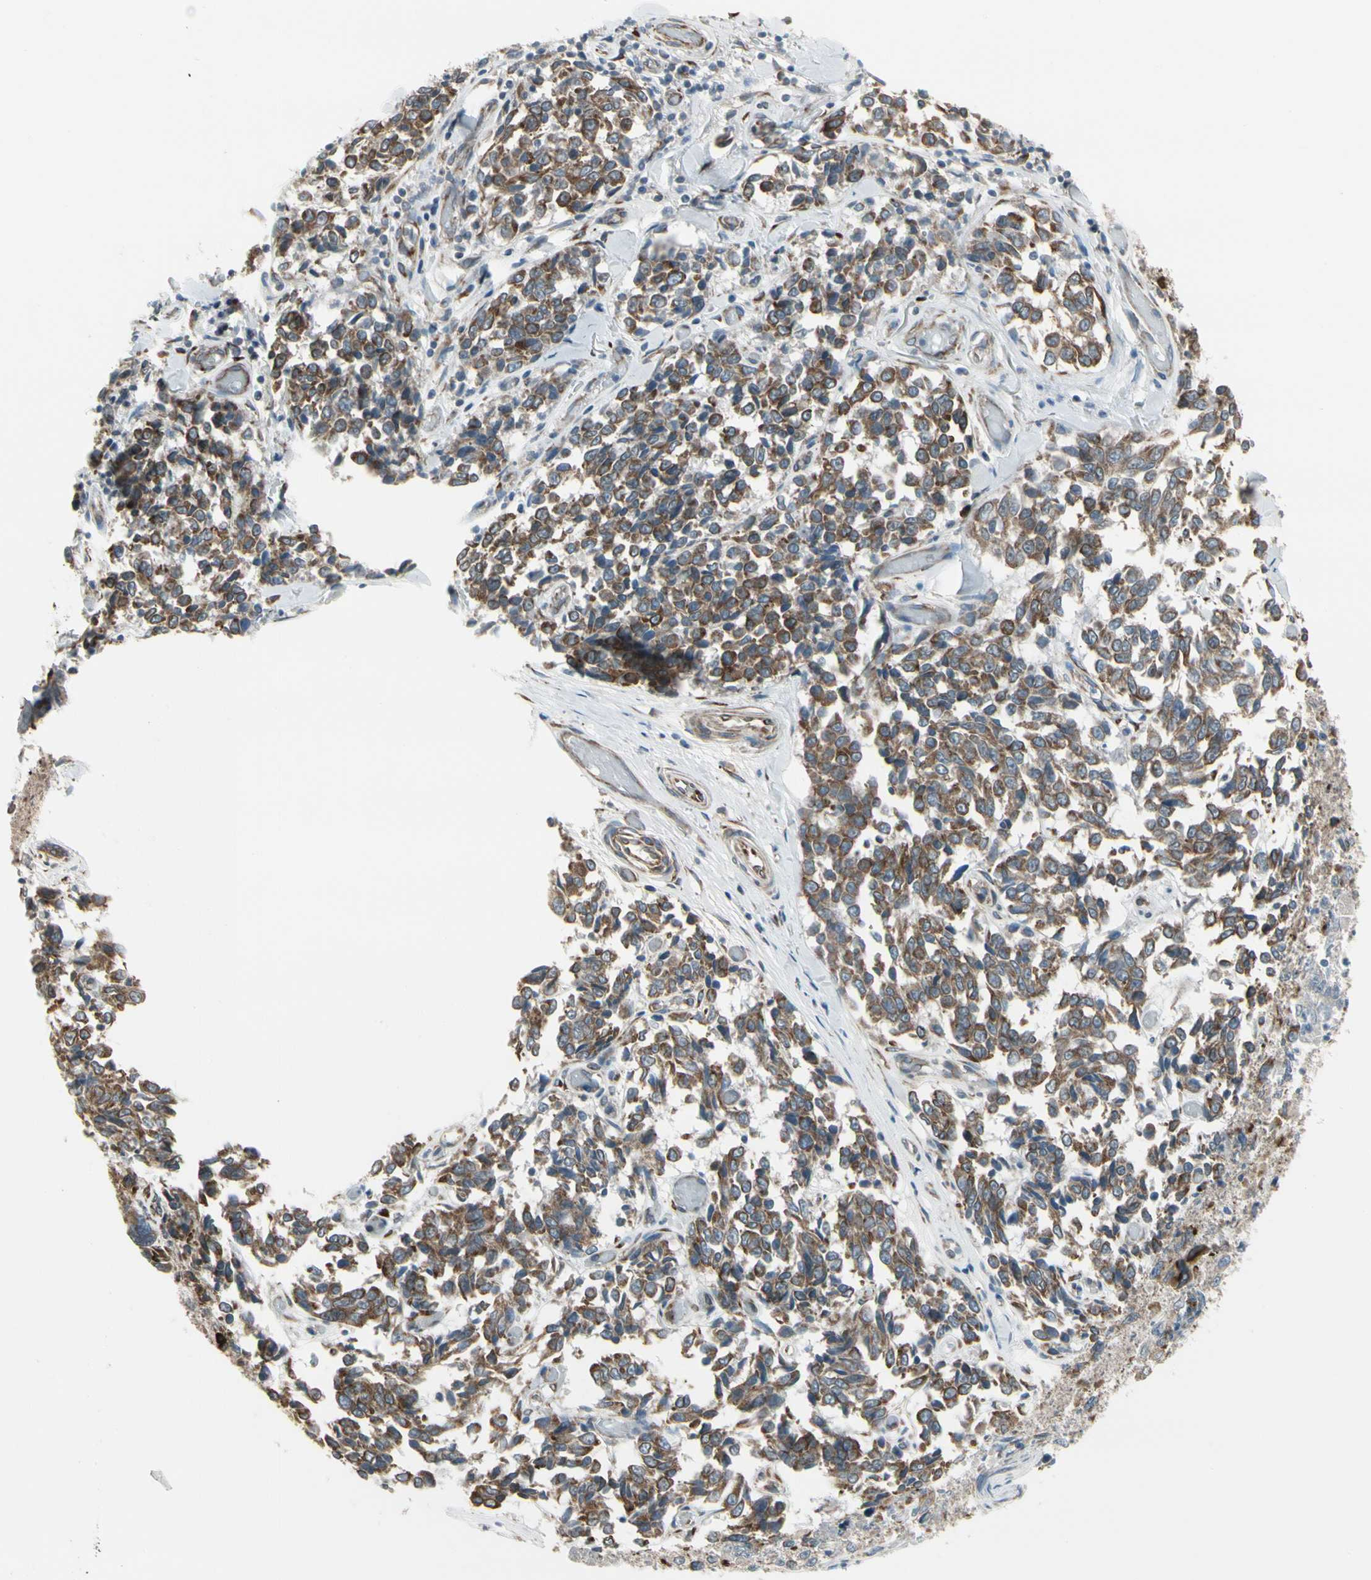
{"staining": {"intensity": "moderate", "quantity": ">75%", "location": "cytoplasmic/membranous"}, "tissue": "melanoma", "cell_type": "Tumor cells", "image_type": "cancer", "snomed": [{"axis": "morphology", "description": "Malignant melanoma, NOS"}, {"axis": "topography", "description": "Skin"}], "caption": "High-magnification brightfield microscopy of melanoma stained with DAB (brown) and counterstained with hematoxylin (blue). tumor cells exhibit moderate cytoplasmic/membranous positivity is present in about>75% of cells. Immunohistochemistry stains the protein in brown and the nuclei are stained blue.", "gene": "FNDC3A", "patient": {"sex": "female", "age": 64}}